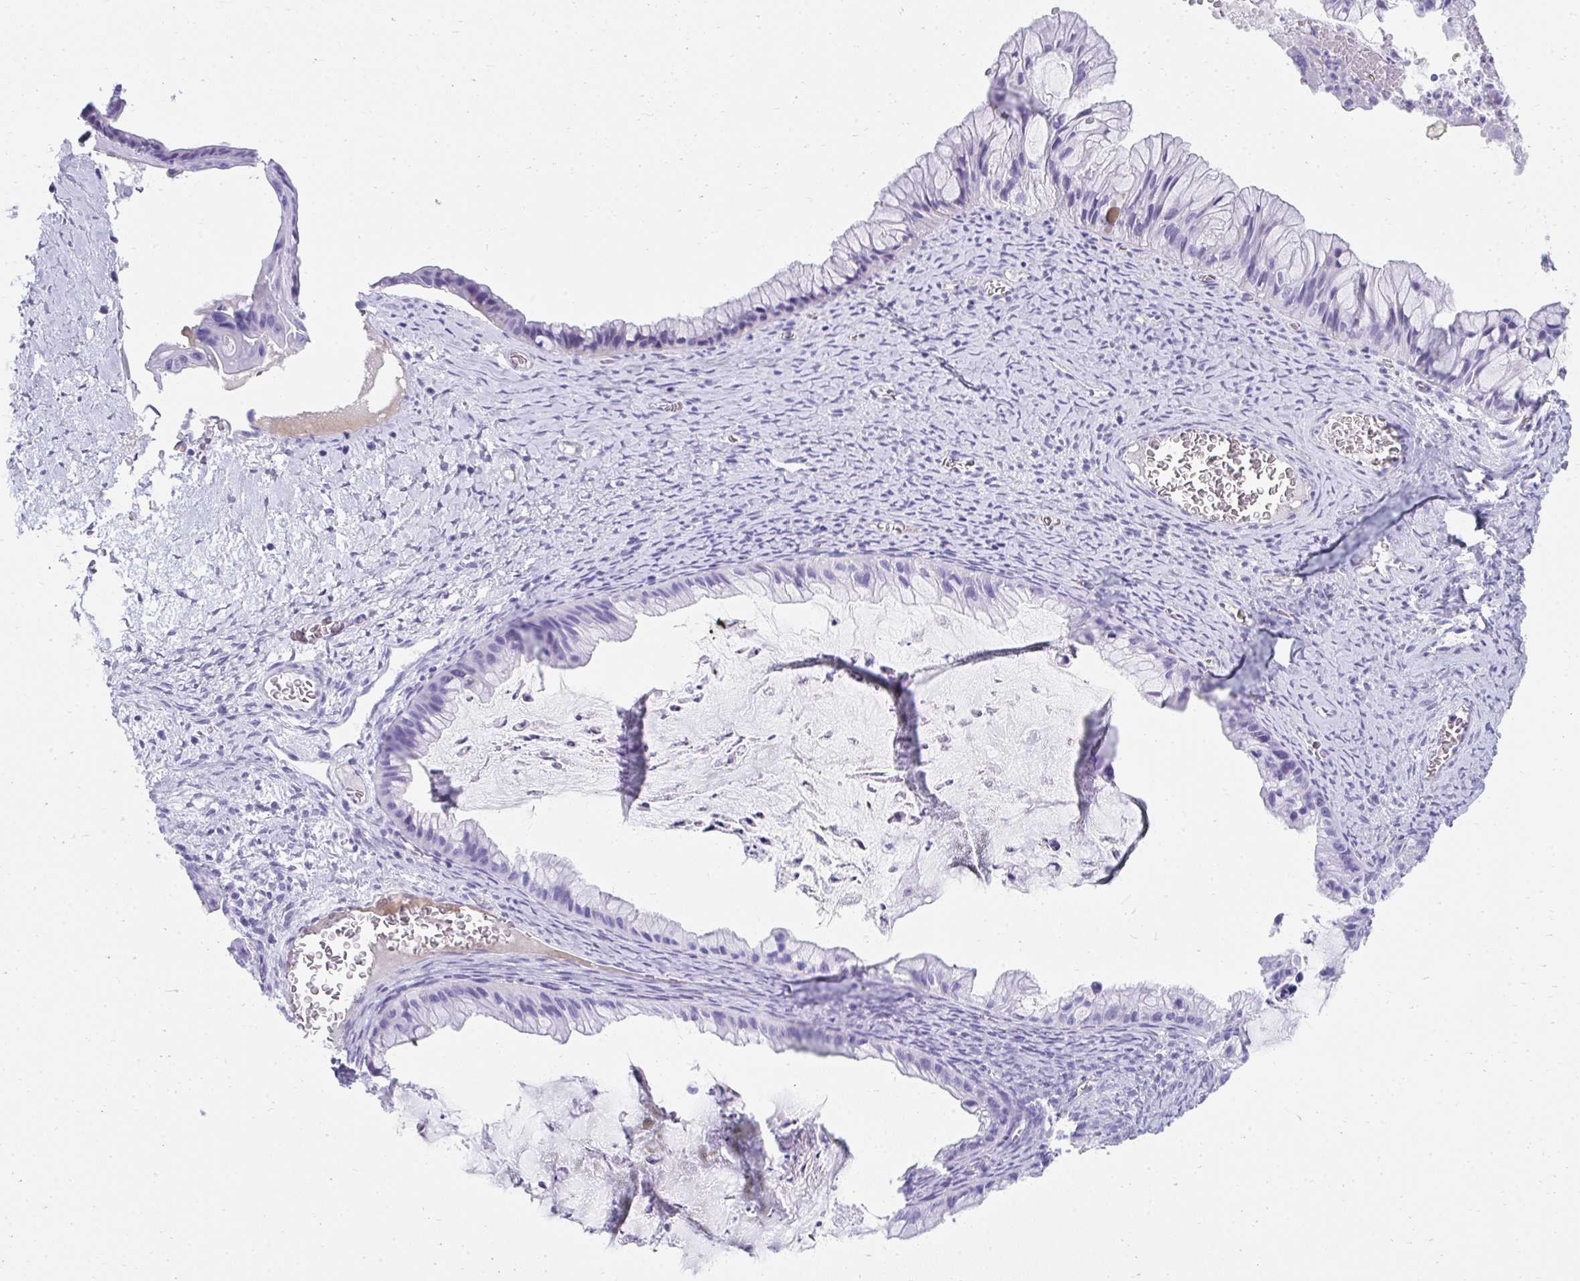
{"staining": {"intensity": "negative", "quantity": "none", "location": "none"}, "tissue": "ovarian cancer", "cell_type": "Tumor cells", "image_type": "cancer", "snomed": [{"axis": "morphology", "description": "Cystadenocarcinoma, mucinous, NOS"}, {"axis": "topography", "description": "Ovary"}], "caption": "Immunohistochemistry of ovarian mucinous cystadenocarcinoma displays no staining in tumor cells.", "gene": "TNNT1", "patient": {"sex": "female", "age": 72}}